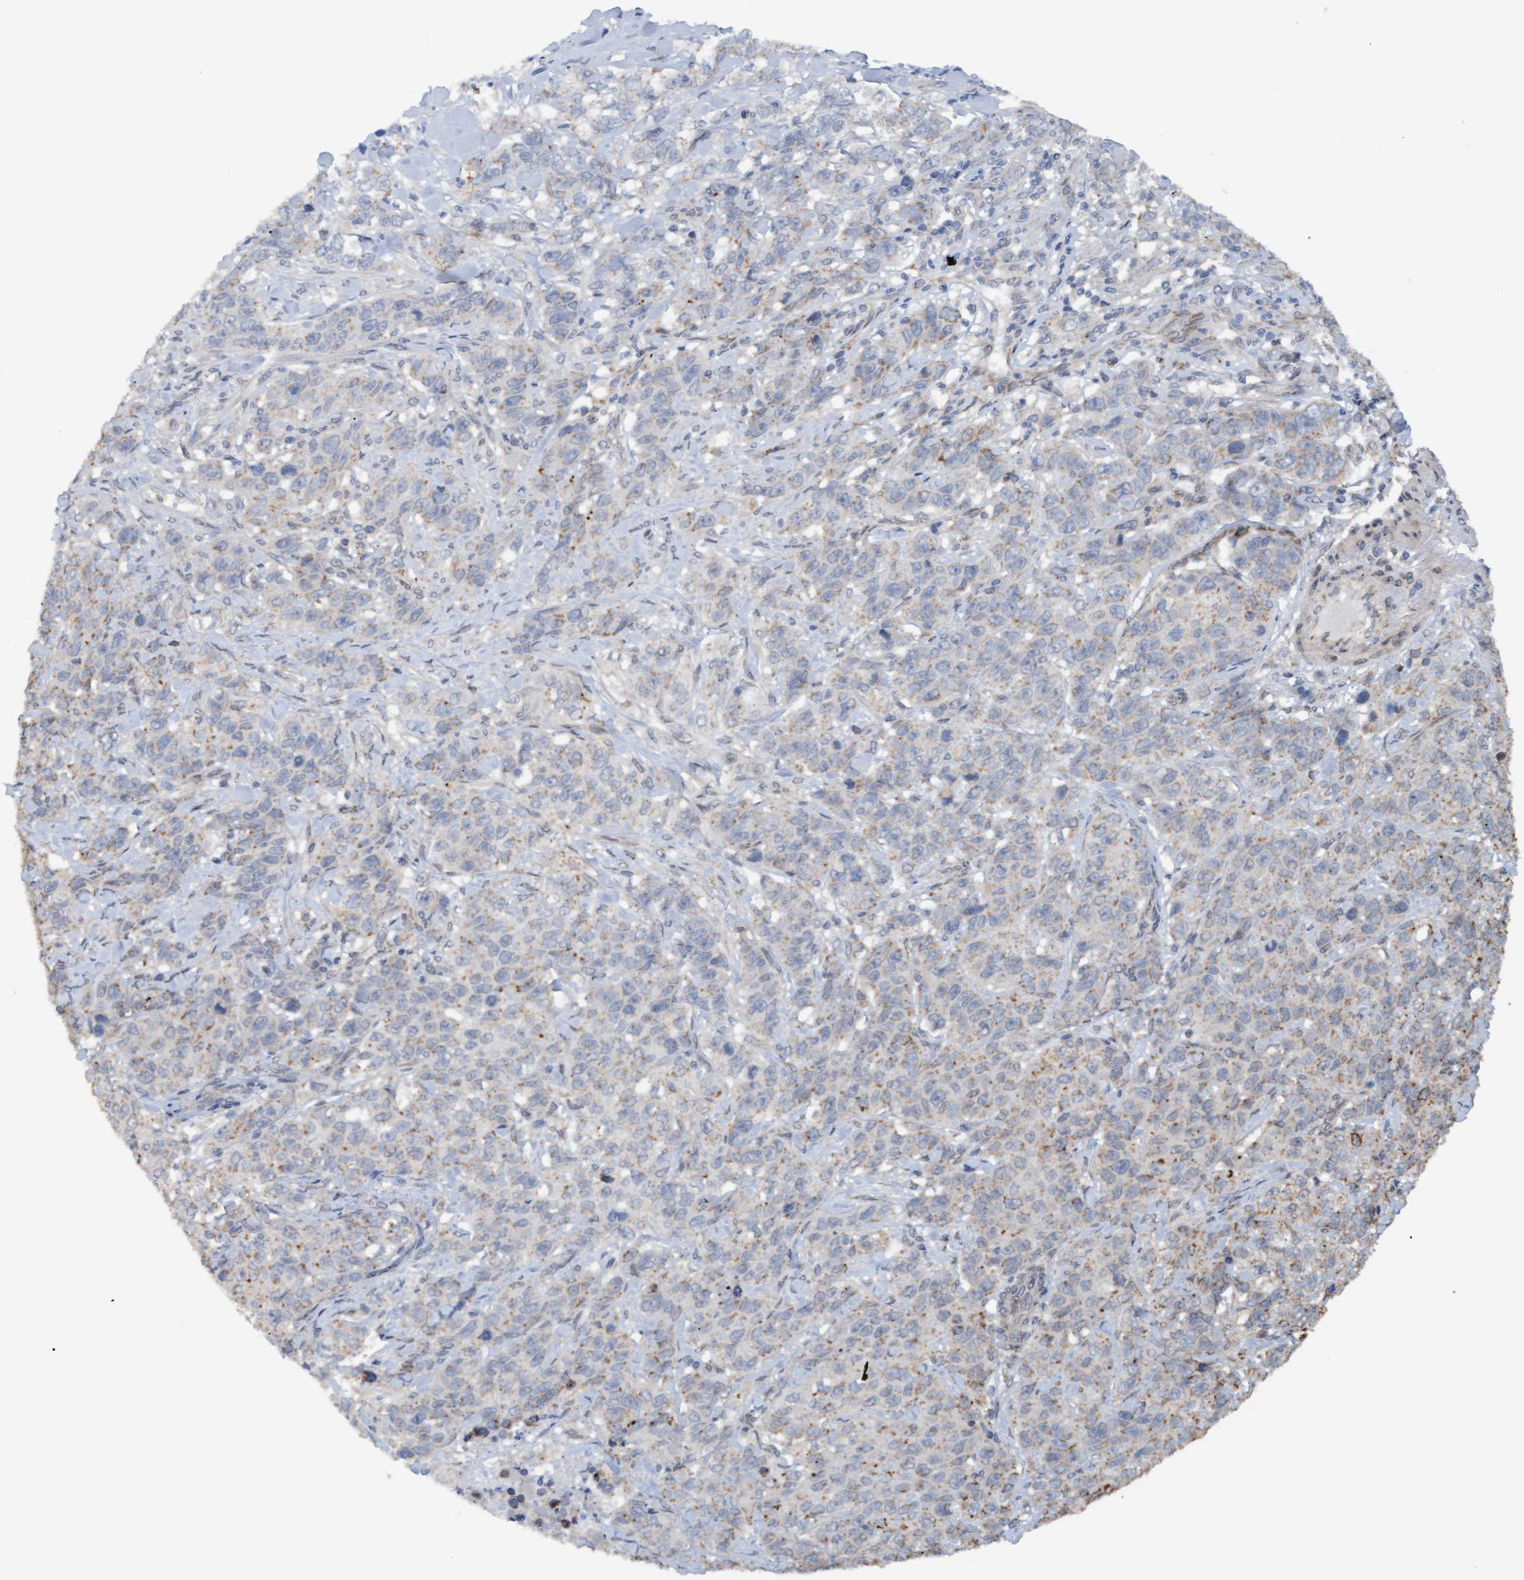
{"staining": {"intensity": "weak", "quantity": "<25%", "location": "cytoplasmic/membranous"}, "tissue": "stomach cancer", "cell_type": "Tumor cells", "image_type": "cancer", "snomed": [{"axis": "morphology", "description": "Adenocarcinoma, NOS"}, {"axis": "topography", "description": "Stomach"}], "caption": "High power microscopy histopathology image of an immunohistochemistry (IHC) image of stomach cancer, revealing no significant staining in tumor cells.", "gene": "MGLL", "patient": {"sex": "male", "age": 48}}